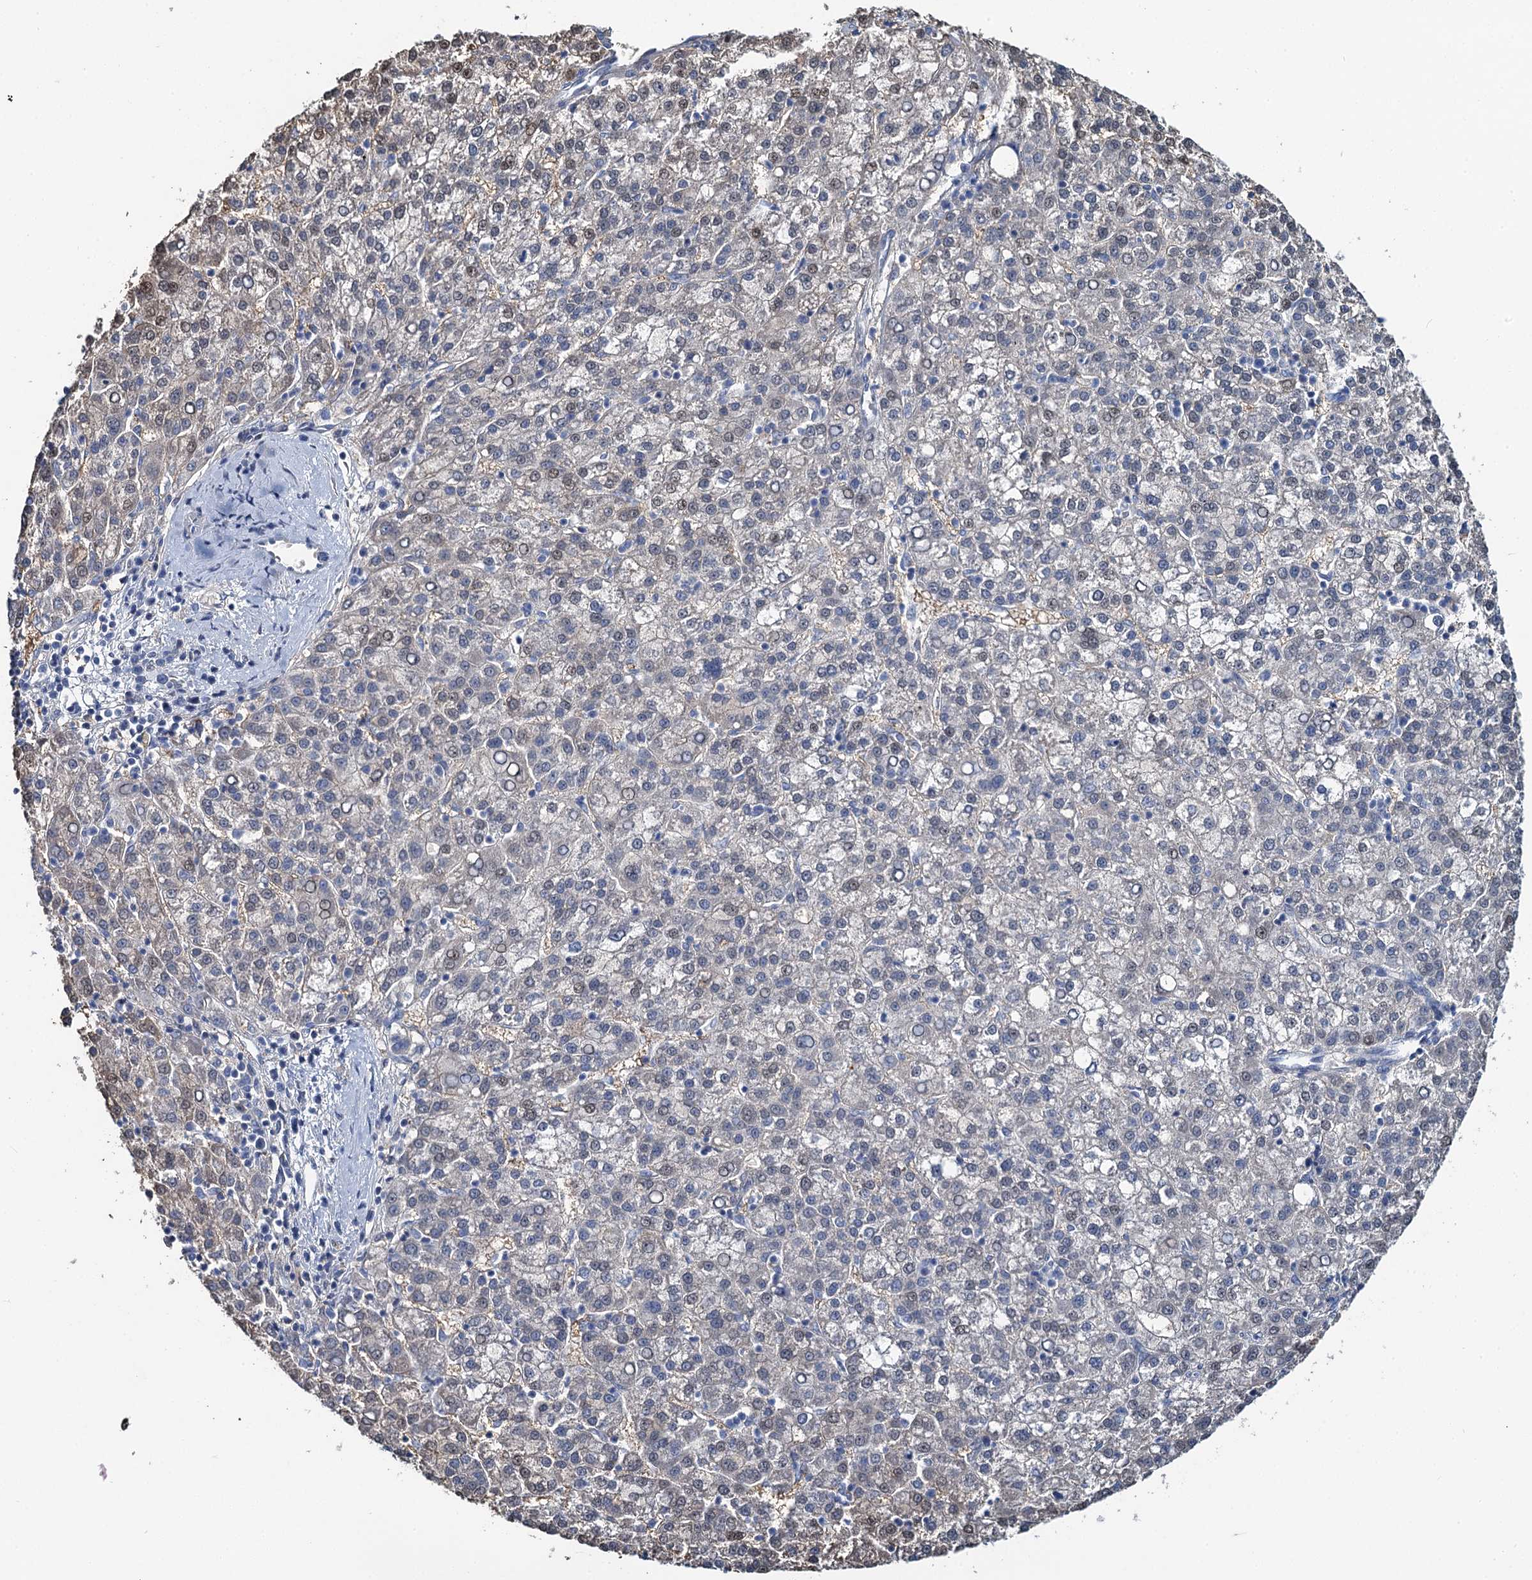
{"staining": {"intensity": "weak", "quantity": "<25%", "location": "cytoplasmic/membranous,nuclear"}, "tissue": "liver cancer", "cell_type": "Tumor cells", "image_type": "cancer", "snomed": [{"axis": "morphology", "description": "Carcinoma, Hepatocellular, NOS"}, {"axis": "topography", "description": "Liver"}], "caption": "IHC histopathology image of neoplastic tissue: hepatocellular carcinoma (liver) stained with DAB demonstrates no significant protein expression in tumor cells.", "gene": "TOX3", "patient": {"sex": "female", "age": 58}}